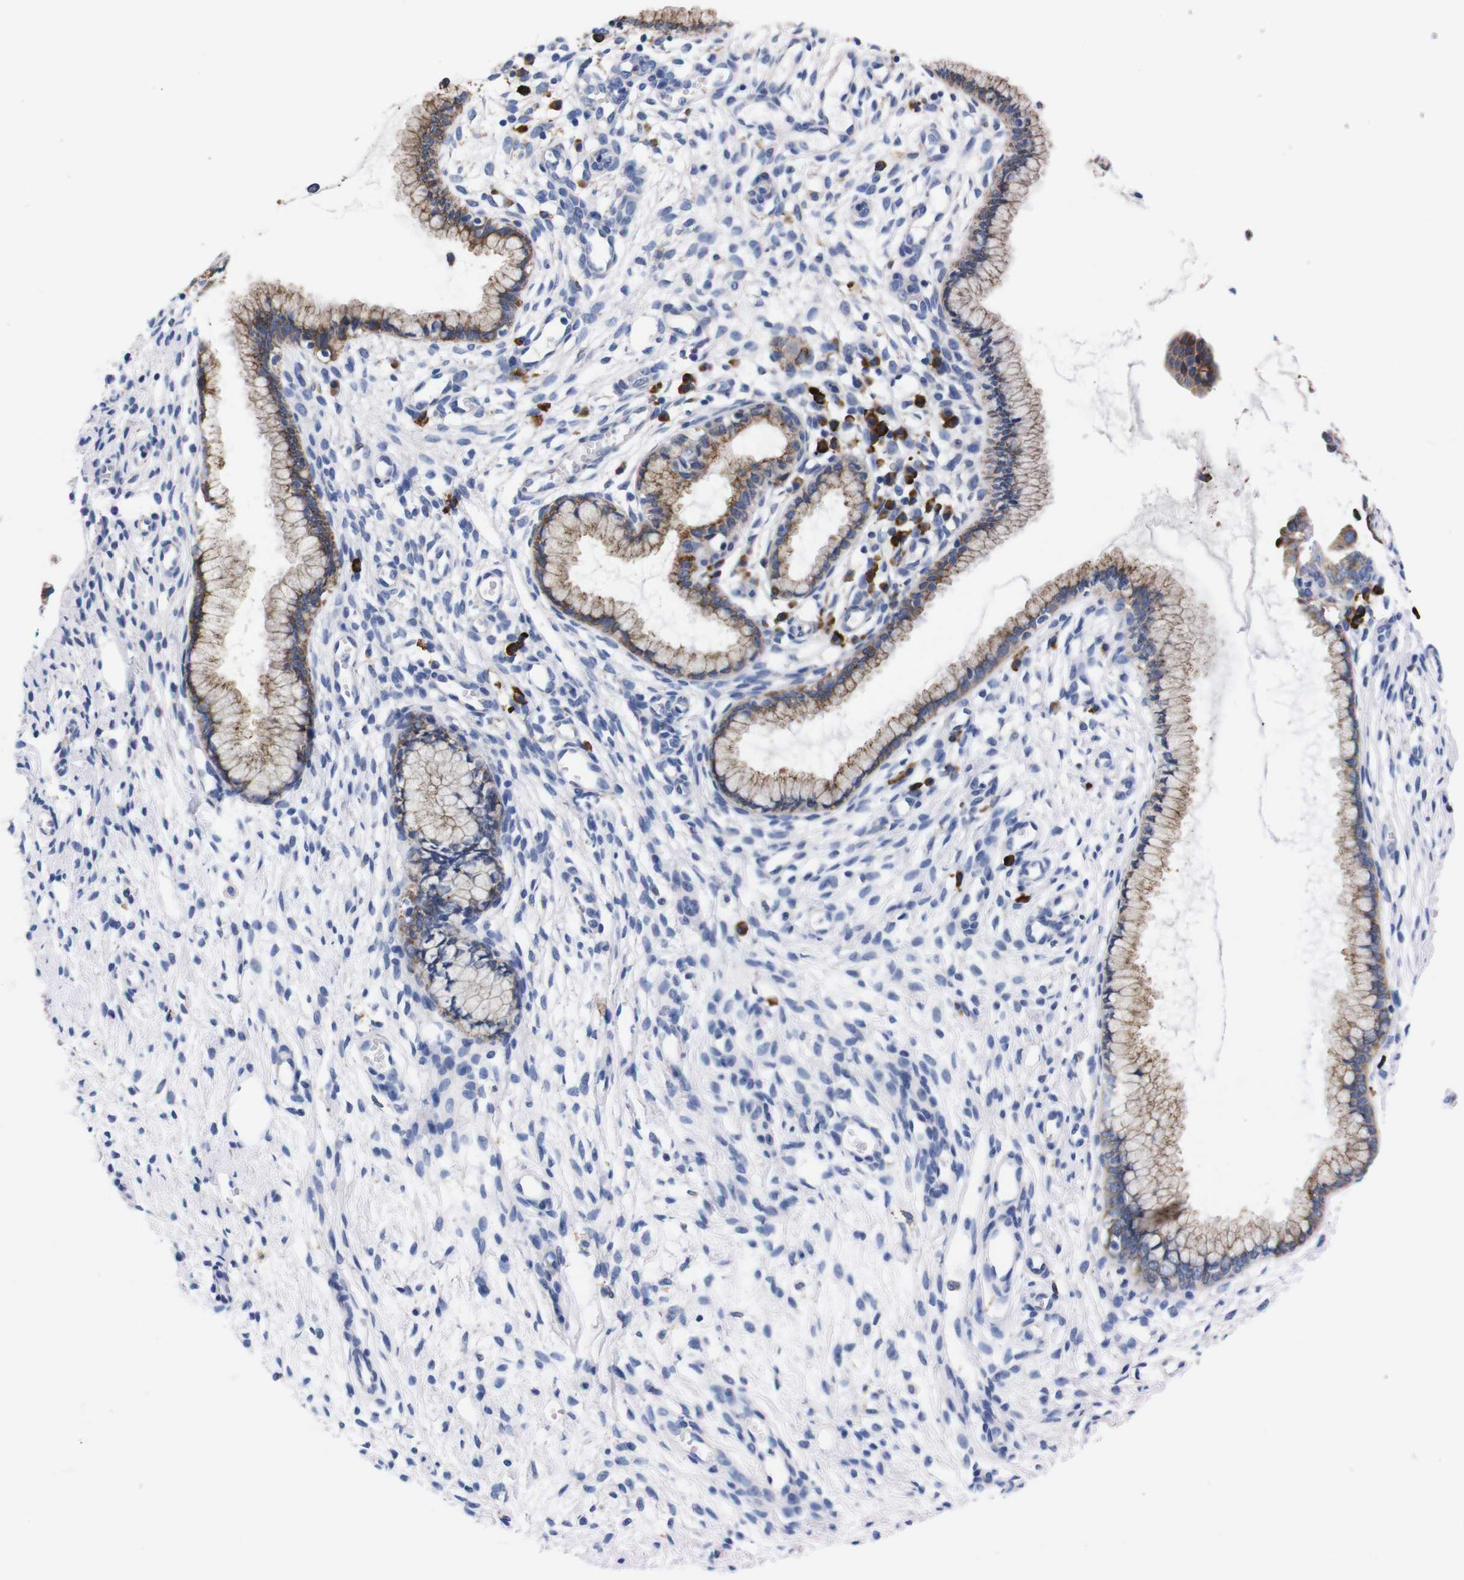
{"staining": {"intensity": "weak", "quantity": "25%-75%", "location": "cytoplasmic/membranous"}, "tissue": "cervix", "cell_type": "Glandular cells", "image_type": "normal", "snomed": [{"axis": "morphology", "description": "Normal tissue, NOS"}, {"axis": "topography", "description": "Cervix"}], "caption": "High-magnification brightfield microscopy of benign cervix stained with DAB (3,3'-diaminobenzidine) (brown) and counterstained with hematoxylin (blue). glandular cells exhibit weak cytoplasmic/membranous expression is appreciated in approximately25%-75% of cells.", "gene": "NEBL", "patient": {"sex": "female", "age": 65}}